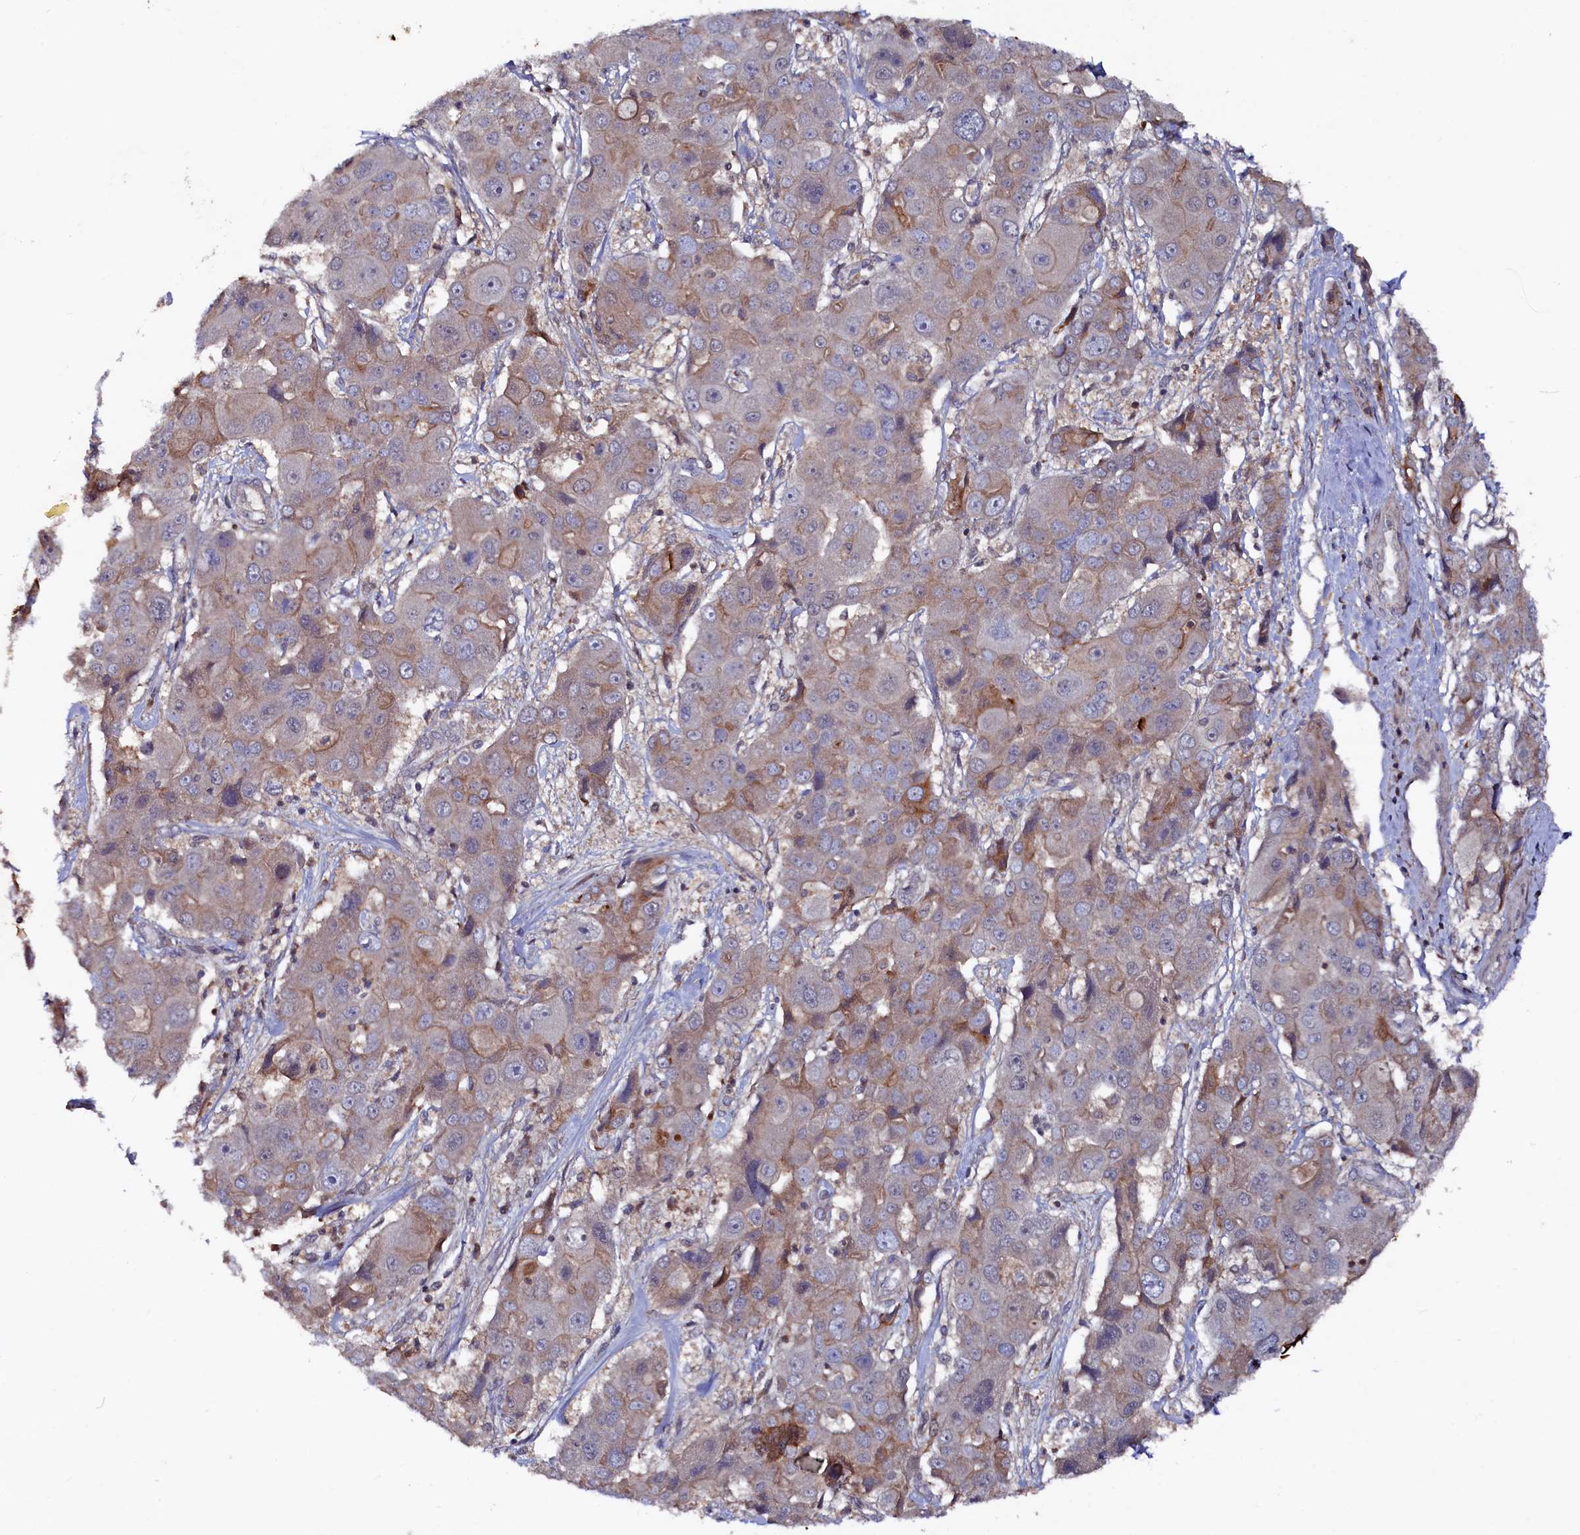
{"staining": {"intensity": "moderate", "quantity": "<25%", "location": "cytoplasmic/membranous"}, "tissue": "liver cancer", "cell_type": "Tumor cells", "image_type": "cancer", "snomed": [{"axis": "morphology", "description": "Cholangiocarcinoma"}, {"axis": "topography", "description": "Liver"}], "caption": "Cholangiocarcinoma (liver) stained with DAB immunohistochemistry (IHC) exhibits low levels of moderate cytoplasmic/membranous expression in about <25% of tumor cells.", "gene": "TMC5", "patient": {"sex": "male", "age": 67}}